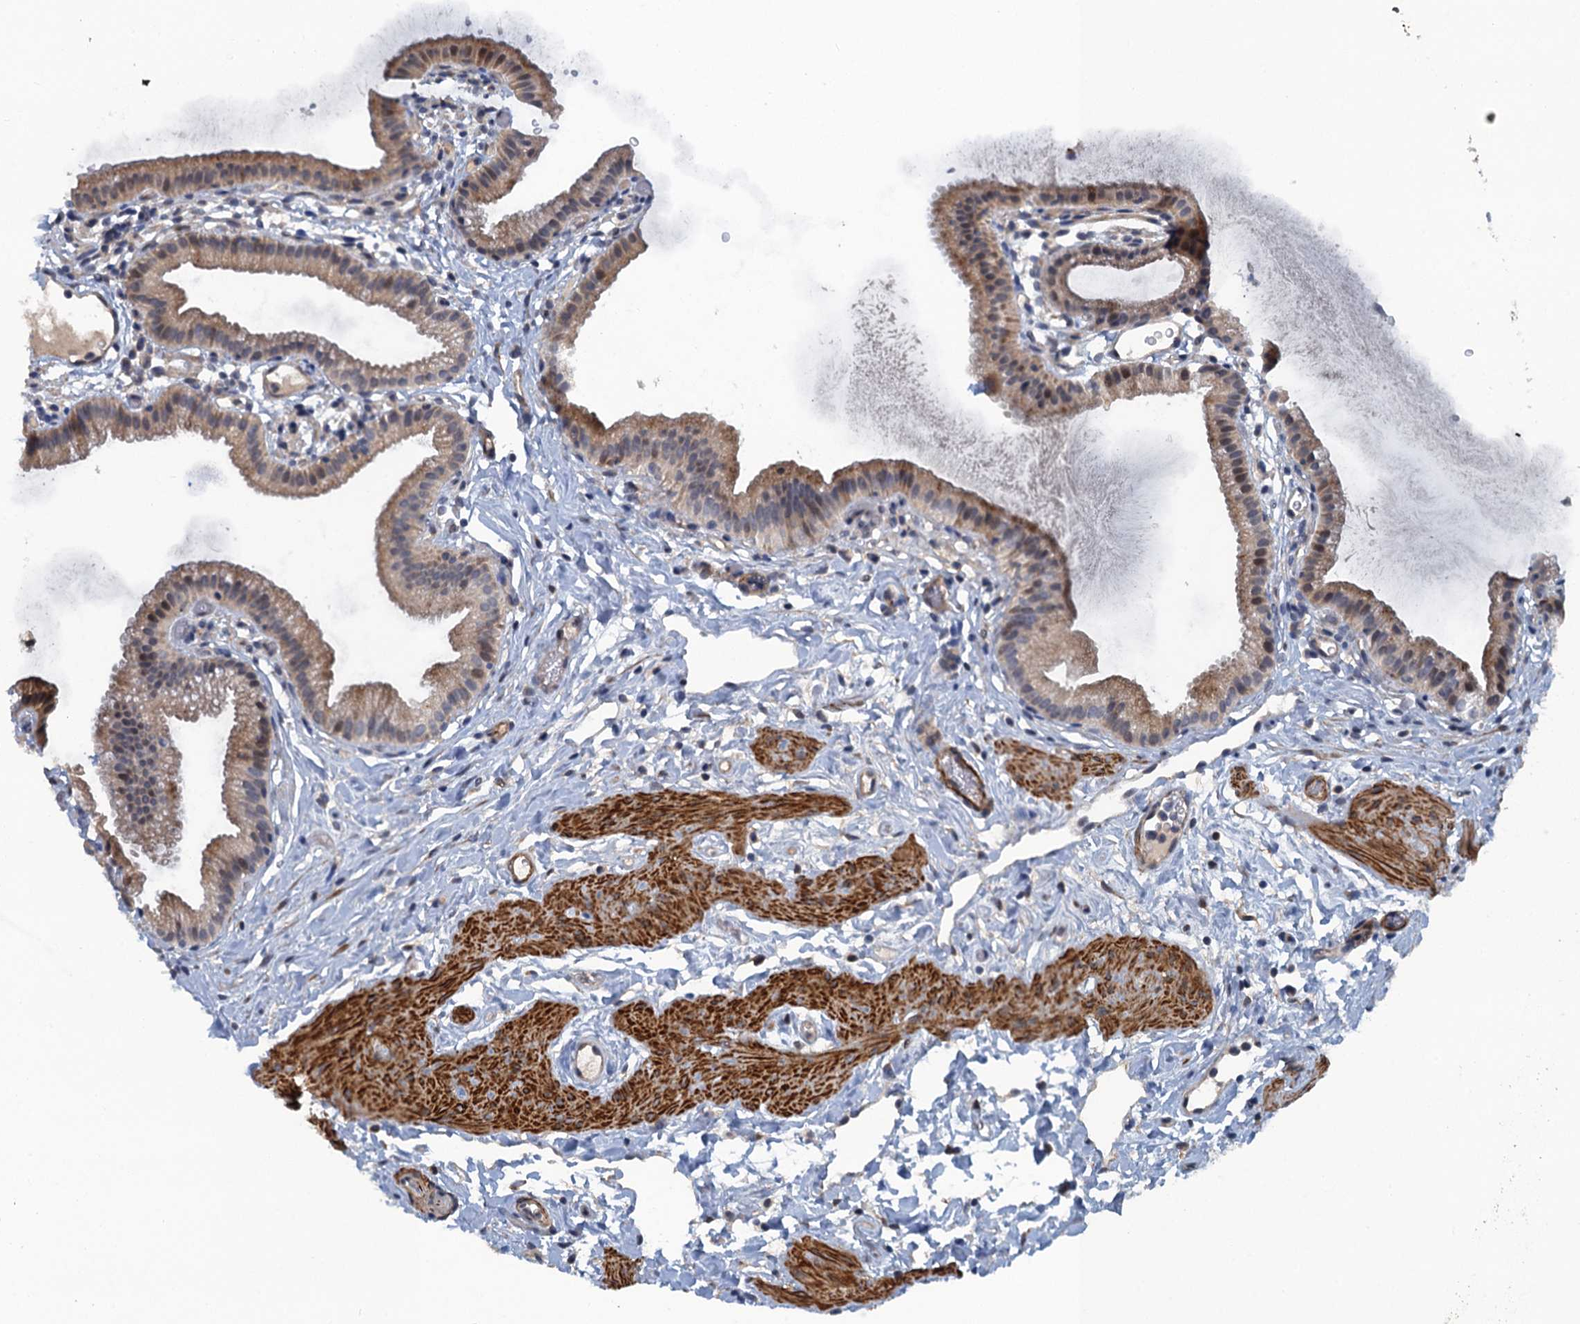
{"staining": {"intensity": "weak", "quantity": "25%-75%", "location": "cytoplasmic/membranous,nuclear"}, "tissue": "gallbladder", "cell_type": "Glandular cells", "image_type": "normal", "snomed": [{"axis": "morphology", "description": "Normal tissue, NOS"}, {"axis": "topography", "description": "Gallbladder"}], "caption": "The image shows immunohistochemical staining of benign gallbladder. There is weak cytoplasmic/membranous,nuclear staining is seen in approximately 25%-75% of glandular cells. Nuclei are stained in blue.", "gene": "MYO16", "patient": {"sex": "female", "age": 46}}